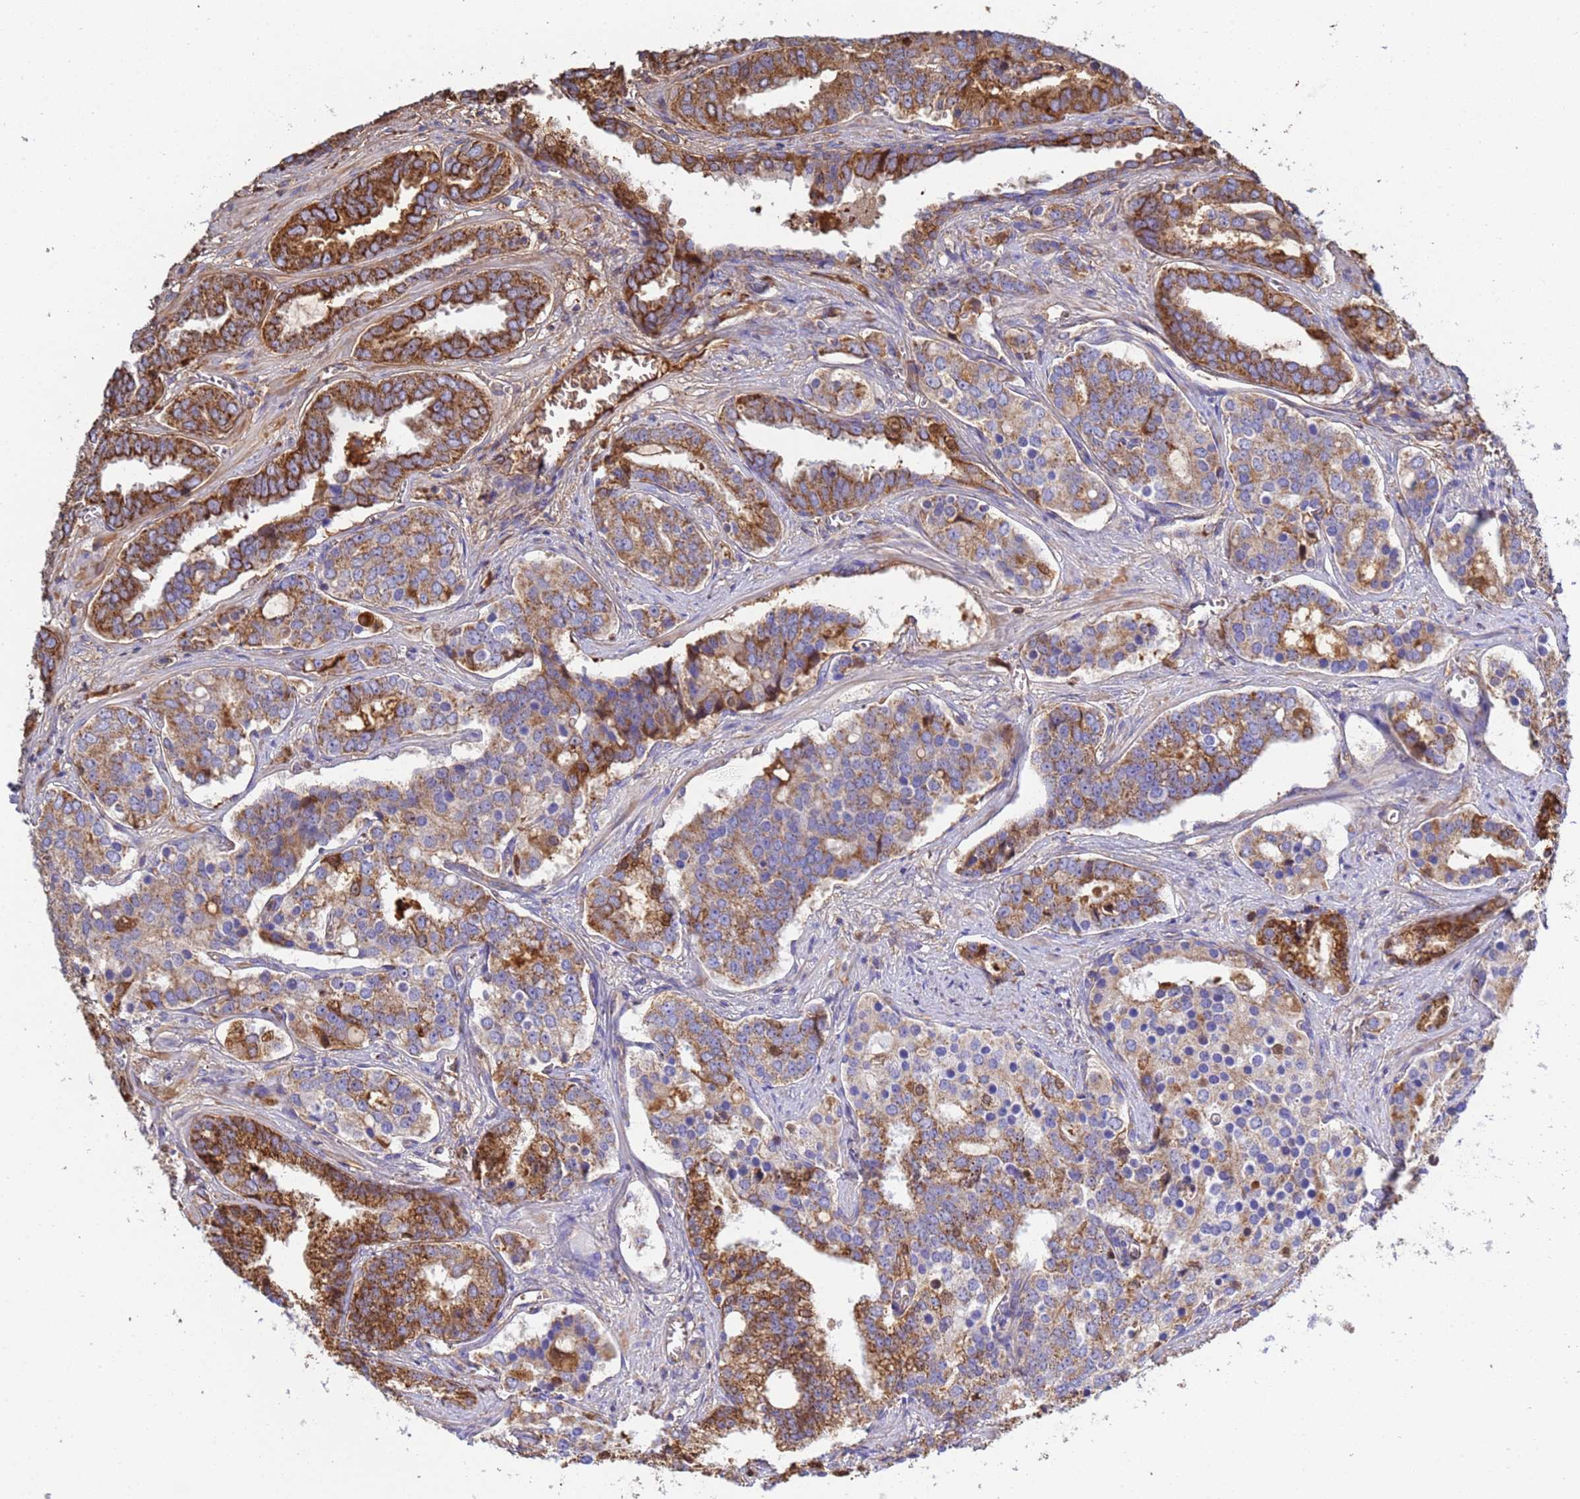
{"staining": {"intensity": "moderate", "quantity": ">75%", "location": "cytoplasmic/membranous"}, "tissue": "prostate cancer", "cell_type": "Tumor cells", "image_type": "cancer", "snomed": [{"axis": "morphology", "description": "Adenocarcinoma, High grade"}, {"axis": "topography", "description": "Prostate"}], "caption": "The histopathology image exhibits staining of prostate adenocarcinoma (high-grade), revealing moderate cytoplasmic/membranous protein expression (brown color) within tumor cells.", "gene": "GLUD1", "patient": {"sex": "male", "age": 67}}